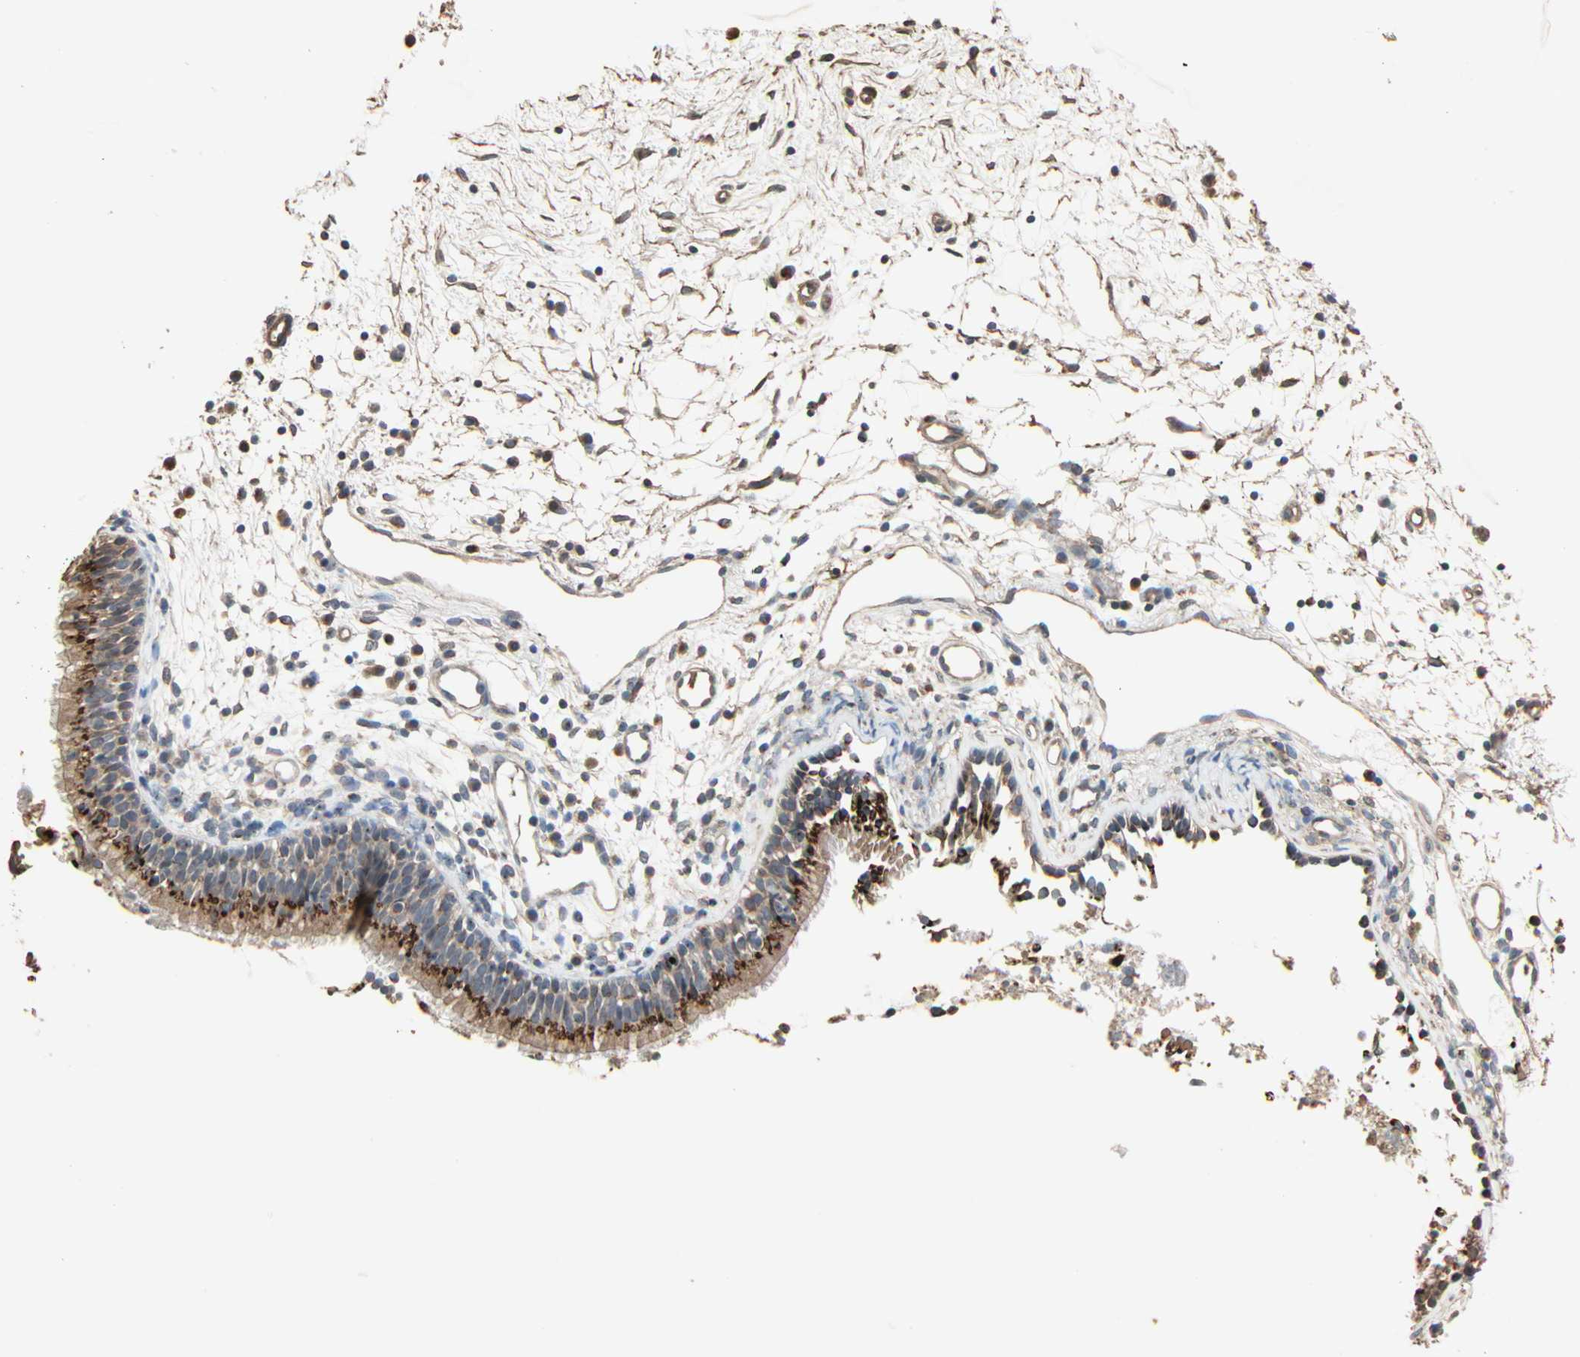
{"staining": {"intensity": "strong", "quantity": "25%-75%", "location": "cytoplasmic/membranous"}, "tissue": "nasopharynx", "cell_type": "Respiratory epithelial cells", "image_type": "normal", "snomed": [{"axis": "morphology", "description": "Normal tissue, NOS"}, {"axis": "topography", "description": "Nasopharynx"}], "caption": "Strong cytoplasmic/membranous positivity for a protein is appreciated in about 25%-75% of respiratory epithelial cells of benign nasopharynx using immunohistochemistry.", "gene": "GALNT3", "patient": {"sex": "male", "age": 21}}